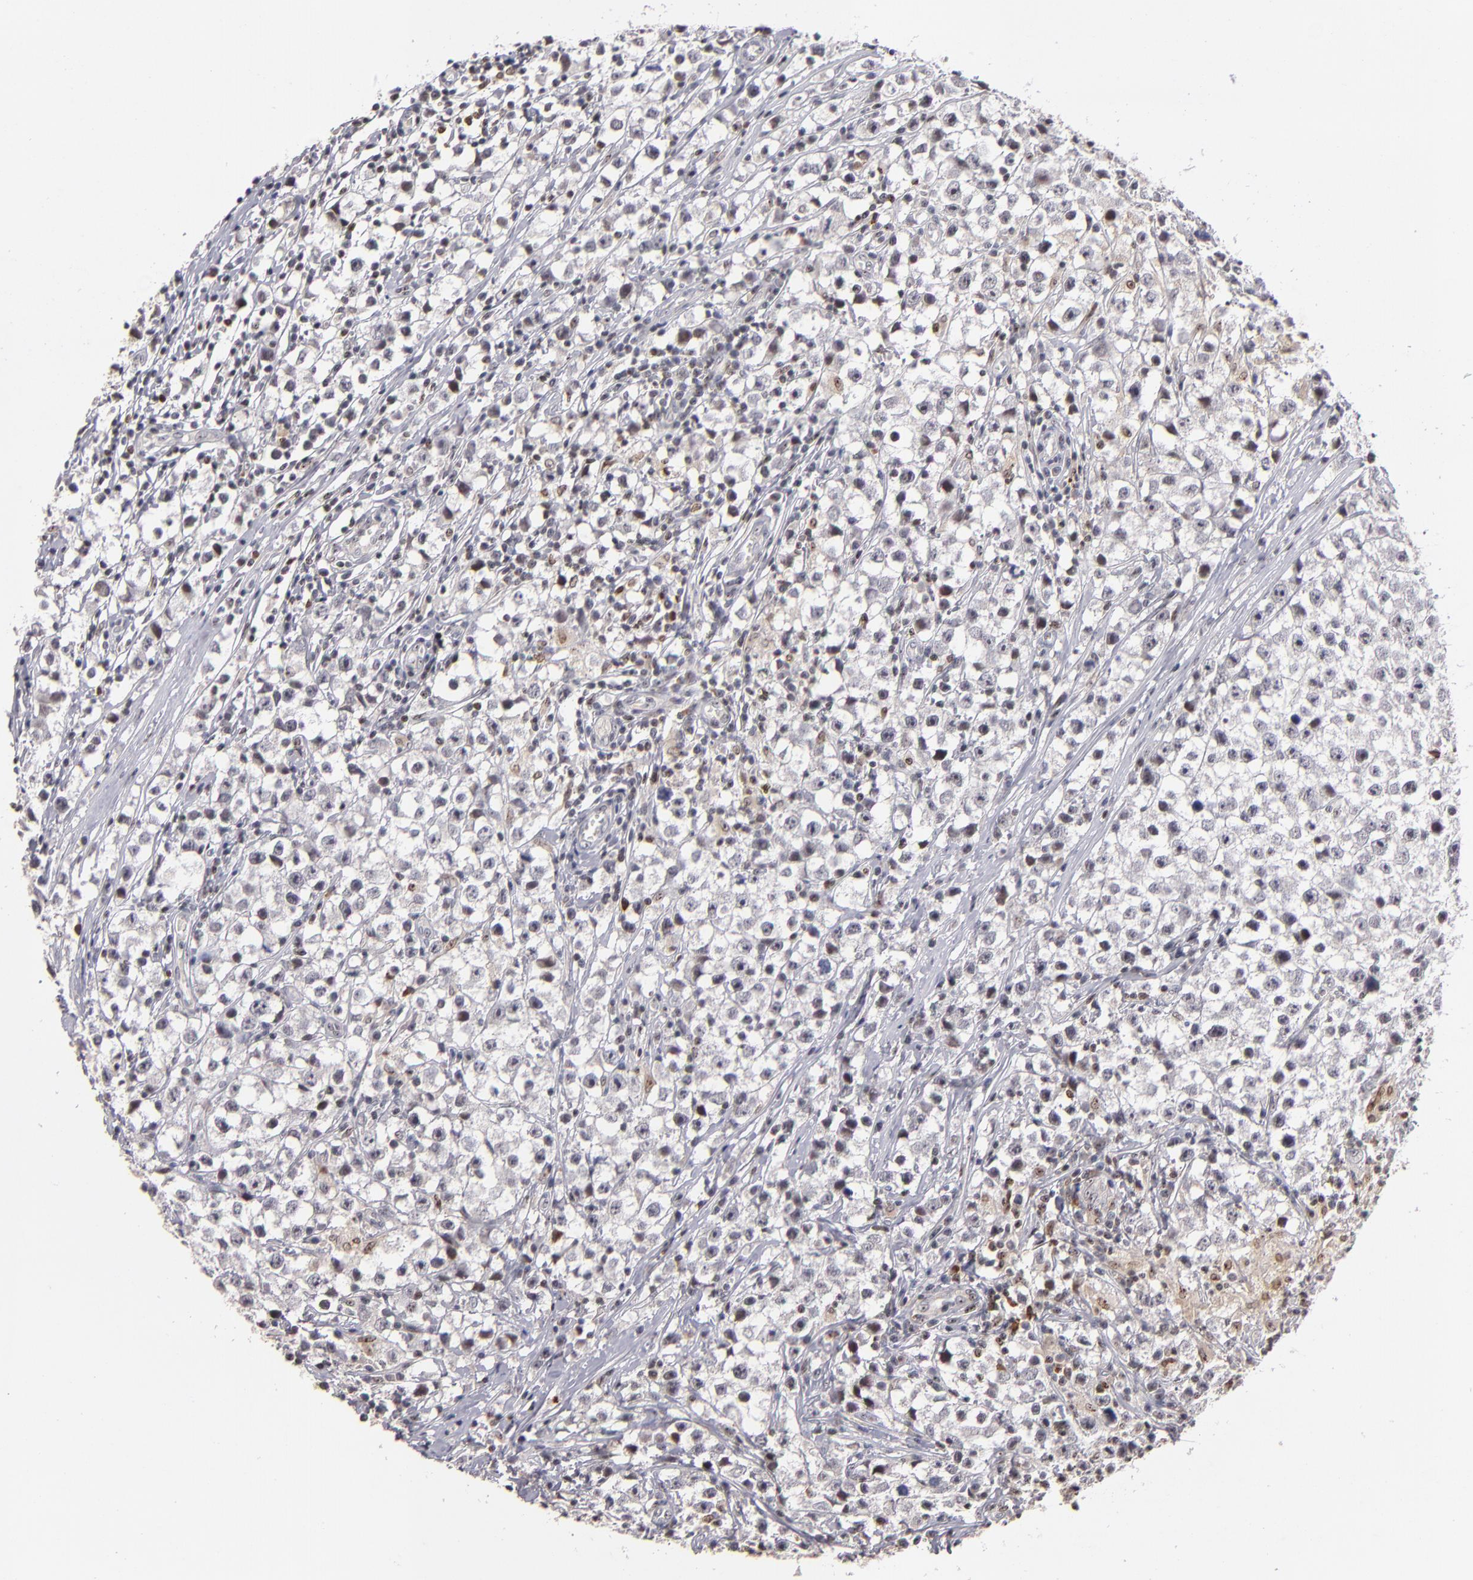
{"staining": {"intensity": "weak", "quantity": "<25%", "location": "cytoplasmic/membranous,nuclear"}, "tissue": "testis cancer", "cell_type": "Tumor cells", "image_type": "cancer", "snomed": [{"axis": "morphology", "description": "Seminoma, NOS"}, {"axis": "topography", "description": "Testis"}], "caption": "This is an immunohistochemistry micrograph of human testis cancer (seminoma). There is no expression in tumor cells.", "gene": "PCNX4", "patient": {"sex": "male", "age": 35}}